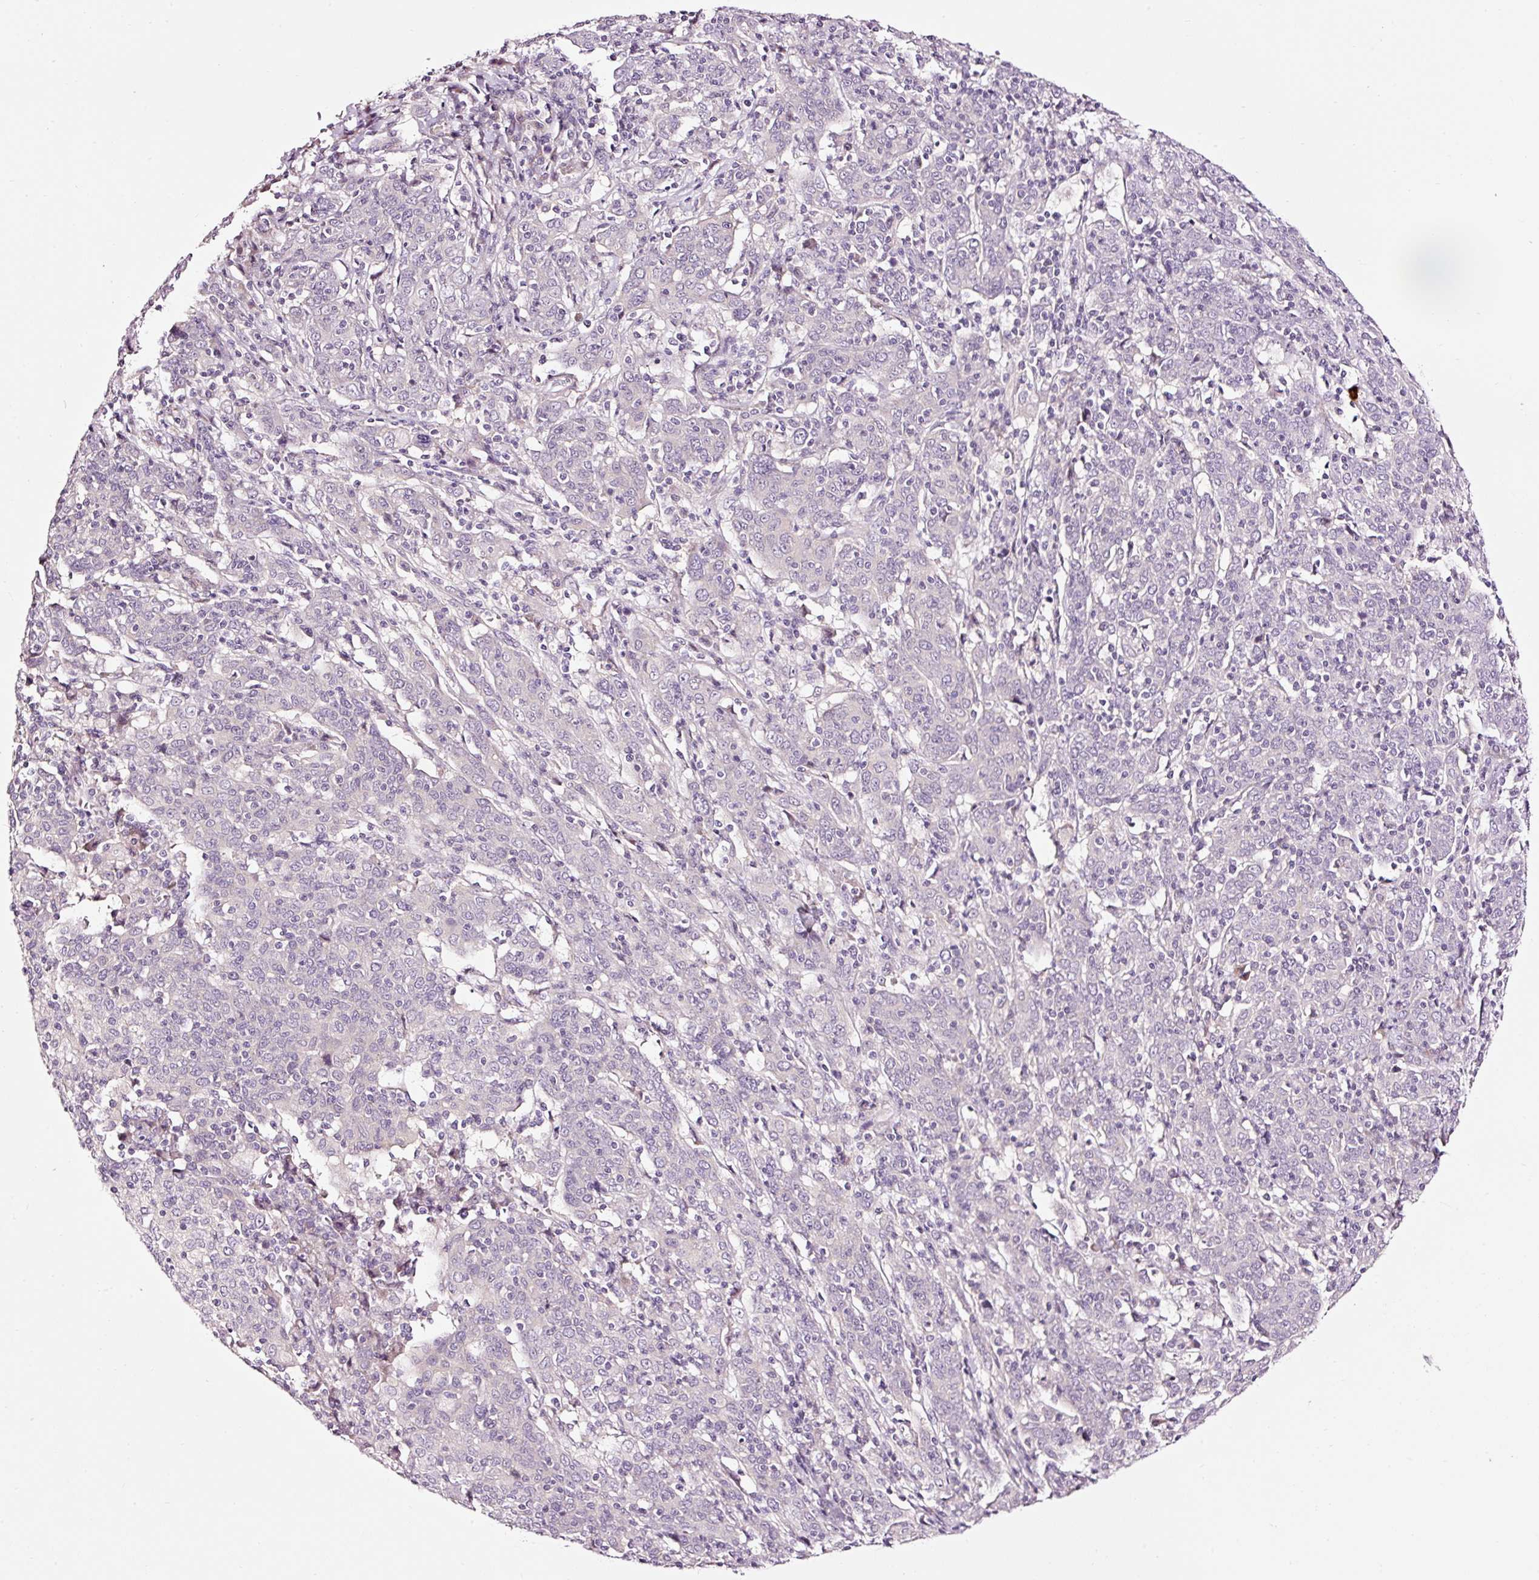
{"staining": {"intensity": "negative", "quantity": "none", "location": "none"}, "tissue": "cervical cancer", "cell_type": "Tumor cells", "image_type": "cancer", "snomed": [{"axis": "morphology", "description": "Squamous cell carcinoma, NOS"}, {"axis": "topography", "description": "Cervix"}], "caption": "Cervical cancer (squamous cell carcinoma) stained for a protein using immunohistochemistry (IHC) shows no expression tumor cells.", "gene": "UTP14A", "patient": {"sex": "female", "age": 67}}